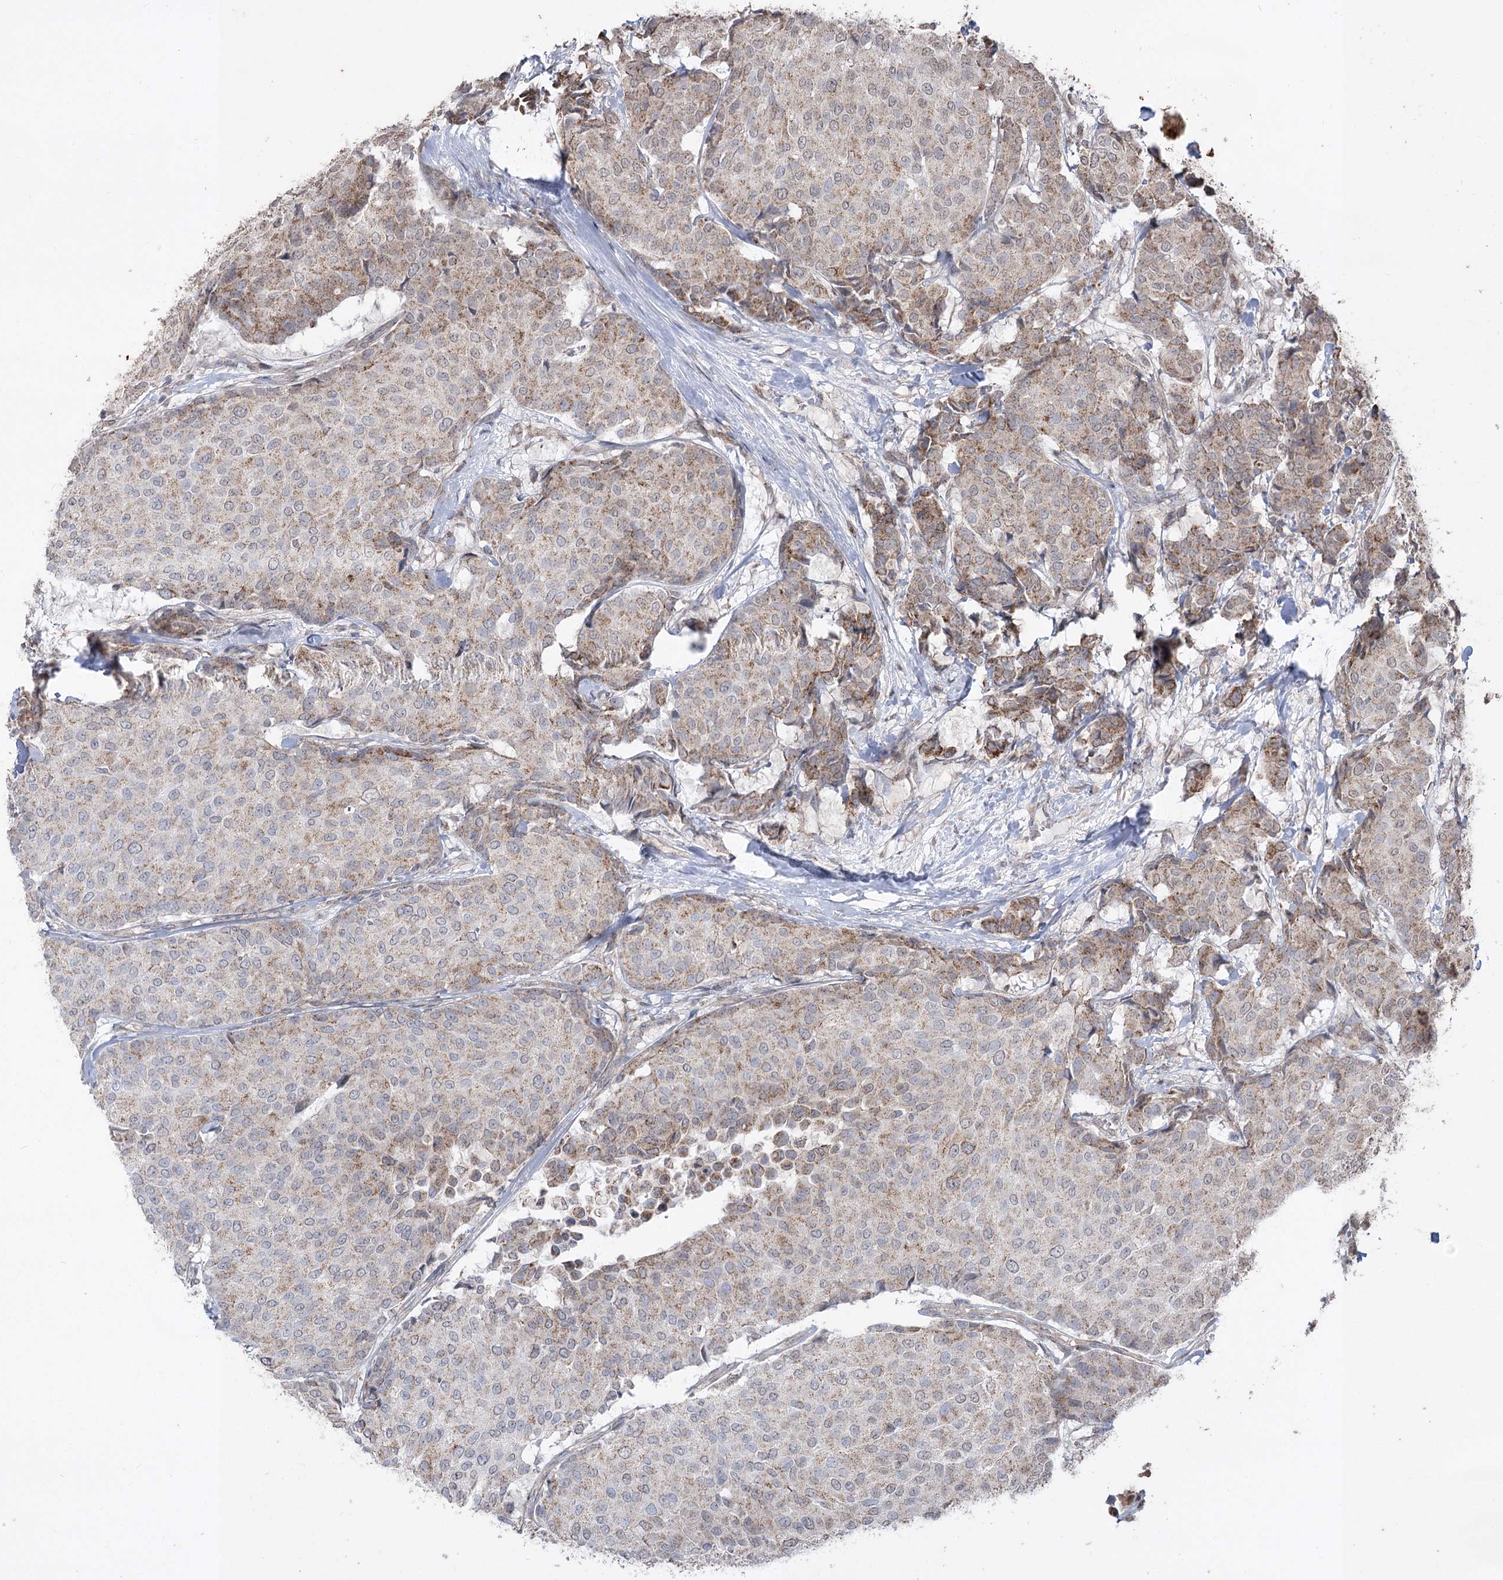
{"staining": {"intensity": "moderate", "quantity": ">75%", "location": "cytoplasmic/membranous"}, "tissue": "breast cancer", "cell_type": "Tumor cells", "image_type": "cancer", "snomed": [{"axis": "morphology", "description": "Duct carcinoma"}, {"axis": "topography", "description": "Breast"}], "caption": "Human intraductal carcinoma (breast) stained with a protein marker shows moderate staining in tumor cells.", "gene": "ZSCAN23", "patient": {"sex": "female", "age": 75}}